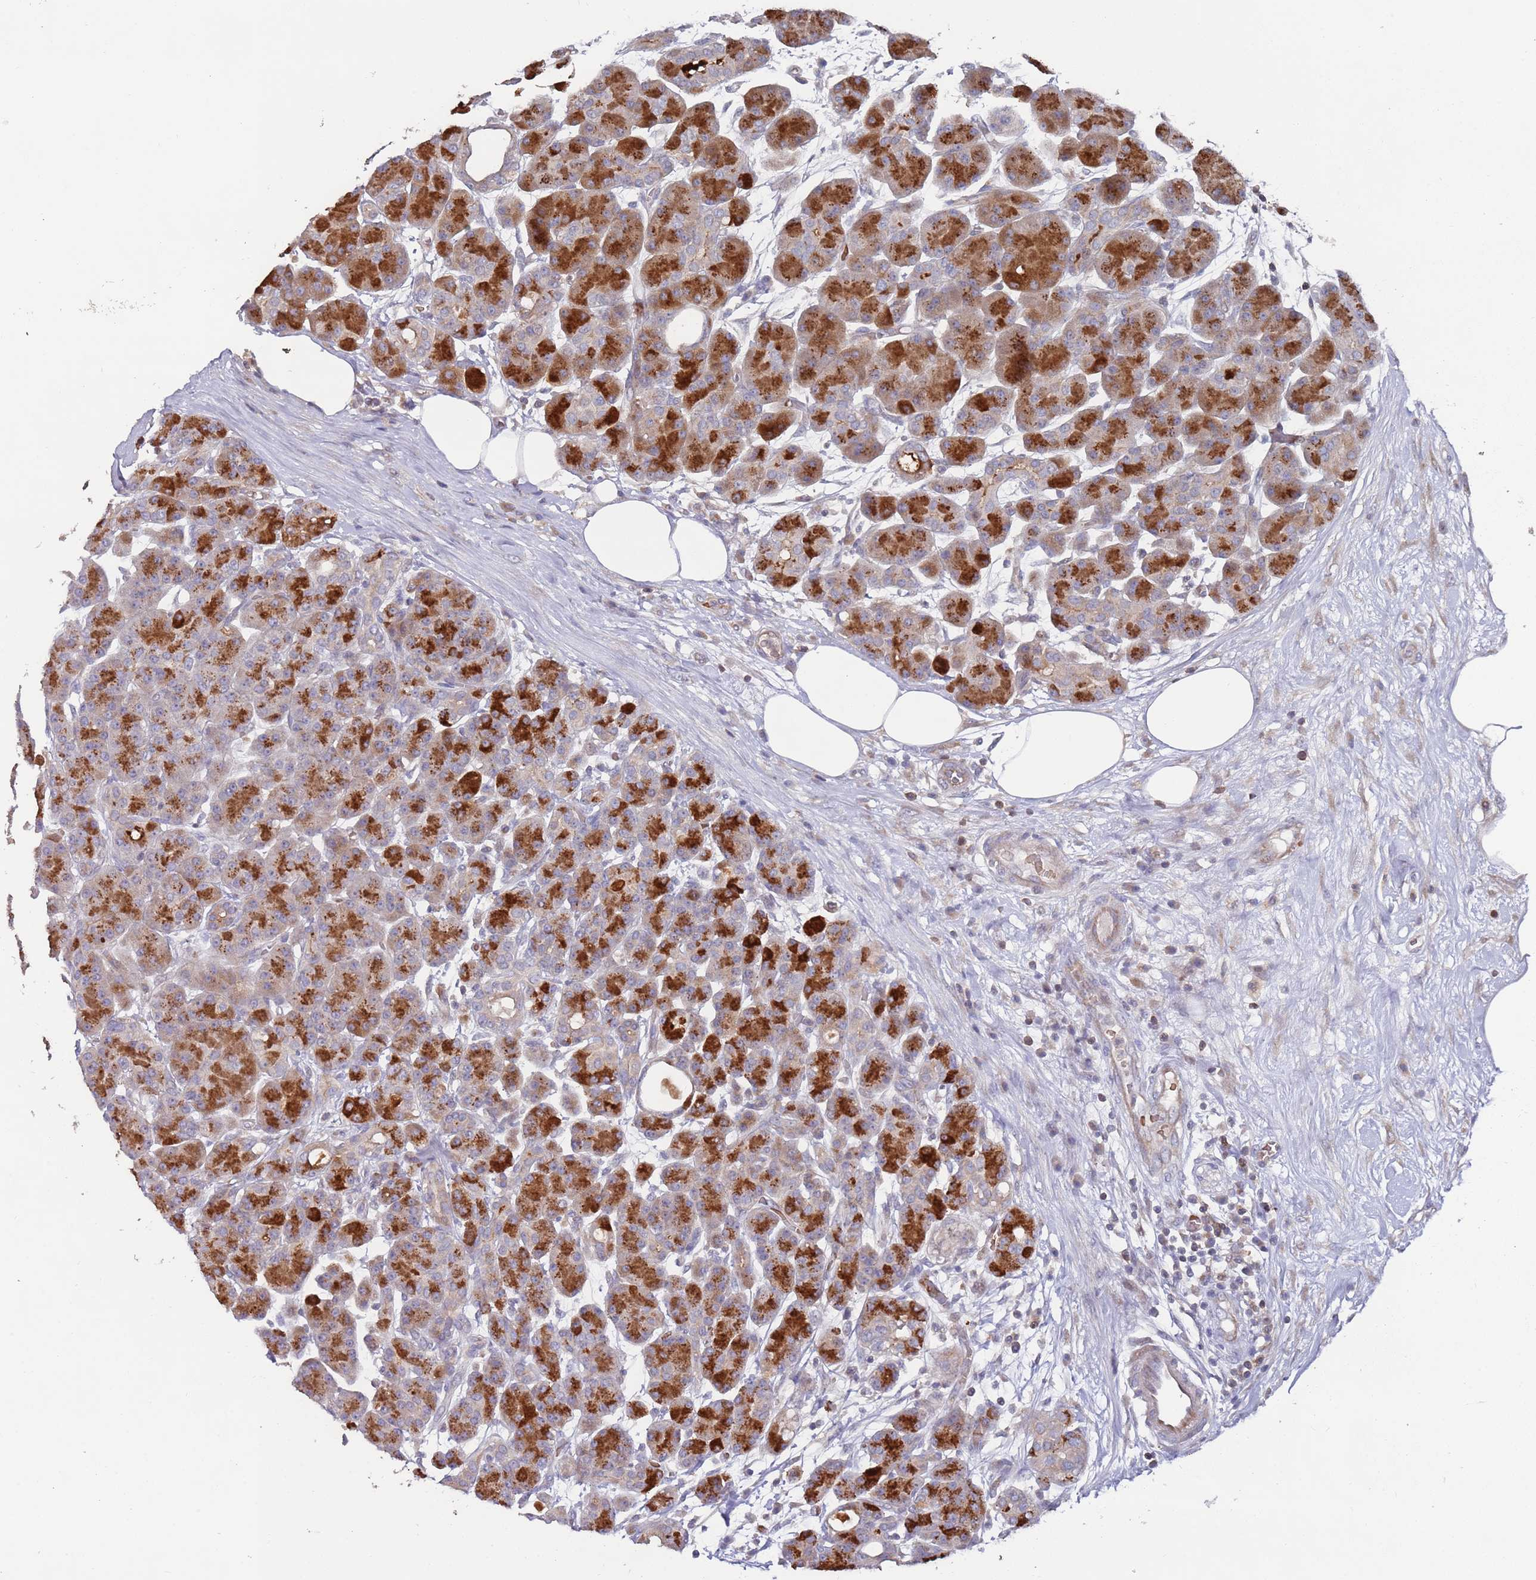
{"staining": {"intensity": "strong", "quantity": ">75%", "location": "cytoplasmic/membranous"}, "tissue": "pancreas", "cell_type": "Exocrine glandular cells", "image_type": "normal", "snomed": [{"axis": "morphology", "description": "Normal tissue, NOS"}, {"axis": "topography", "description": "Pancreas"}], "caption": "Protein staining of unremarkable pancreas reveals strong cytoplasmic/membranous positivity in about >75% of exocrine glandular cells. Immunohistochemistry stains the protein in brown and the nuclei are stained blue.", "gene": "LACC1", "patient": {"sex": "male", "age": 63}}